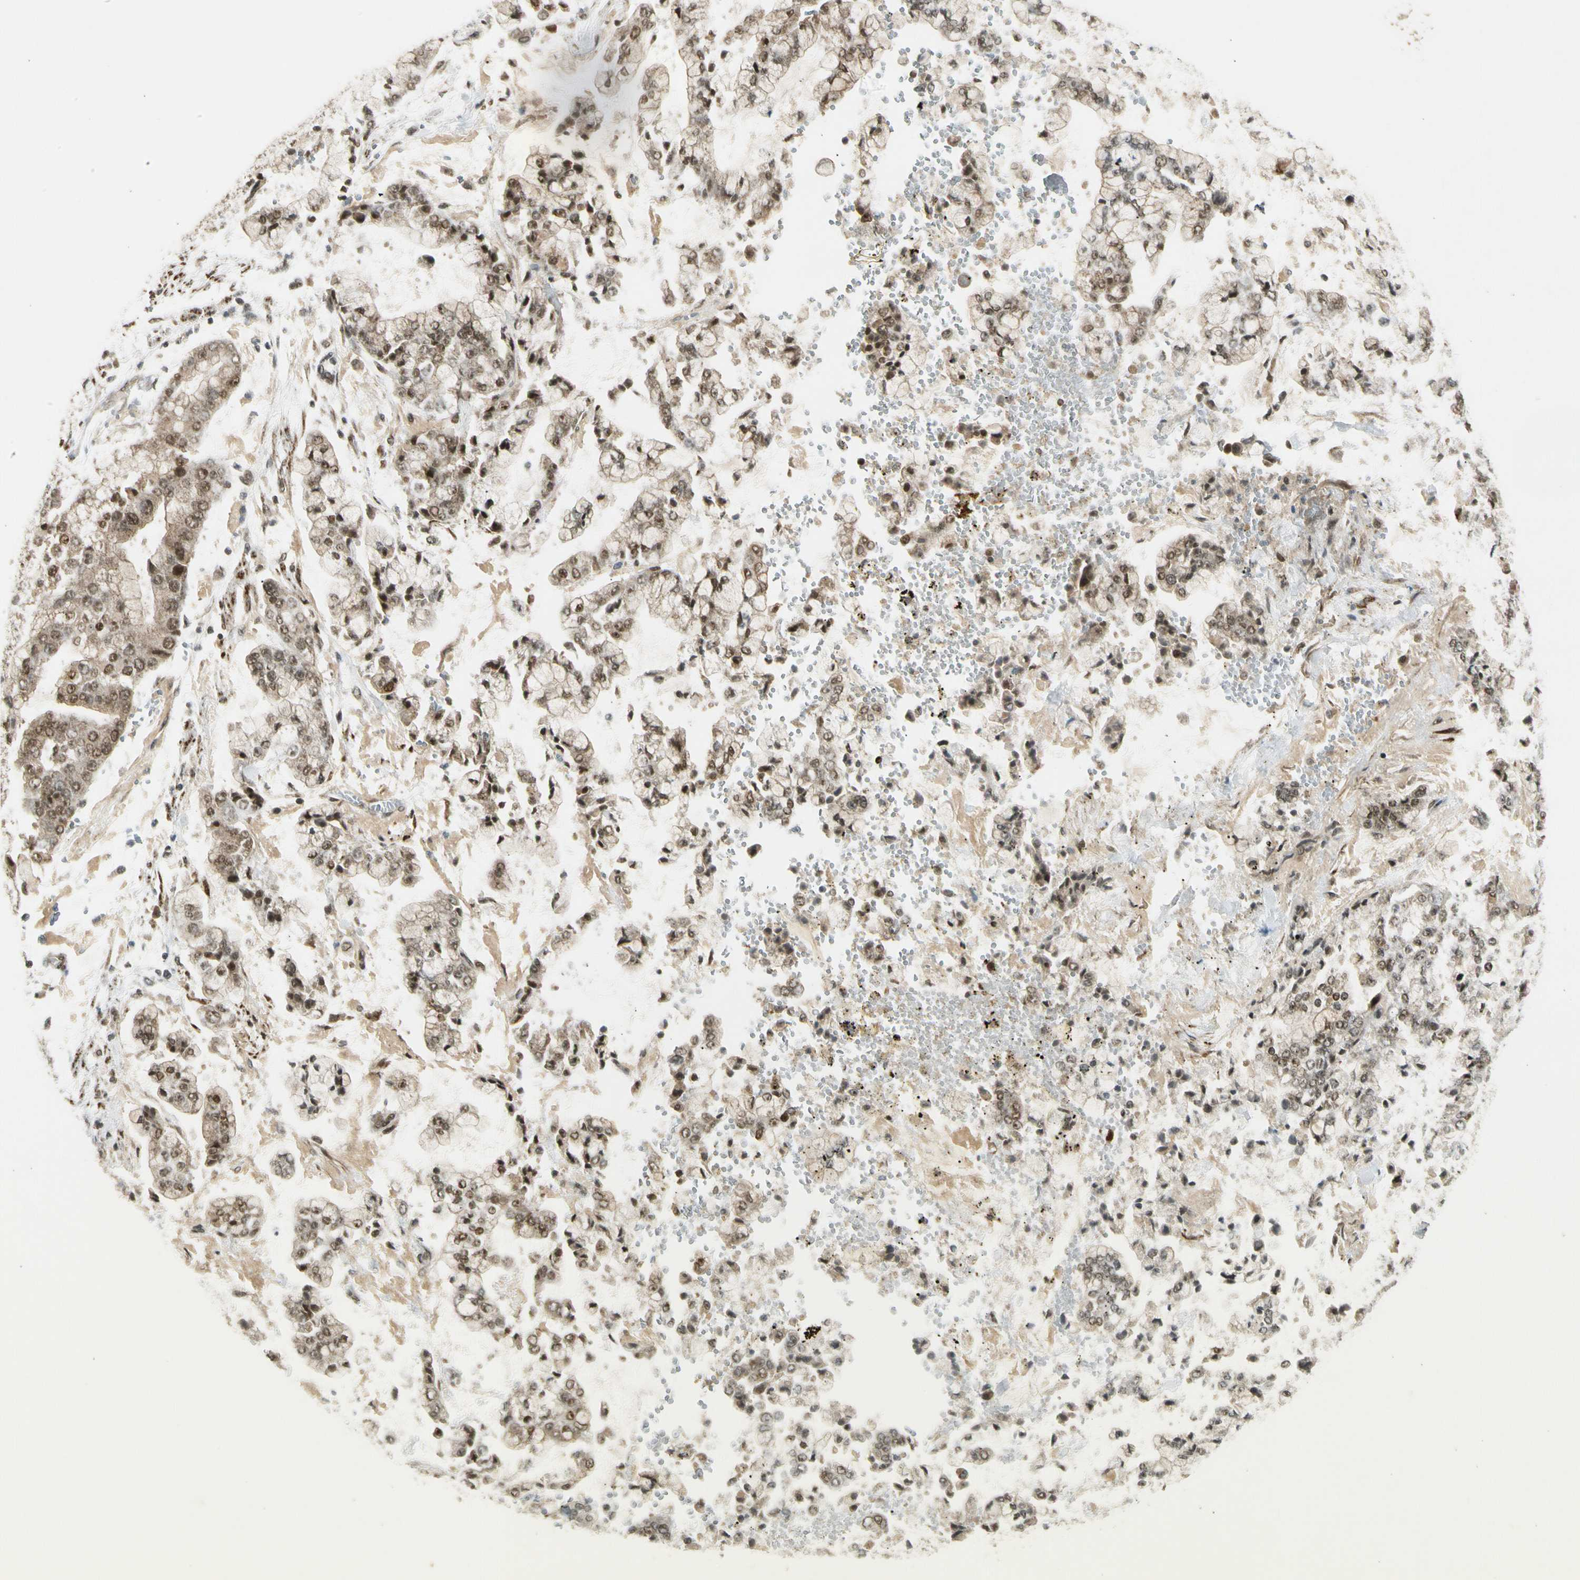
{"staining": {"intensity": "moderate", "quantity": "25%-75%", "location": "cytoplasmic/membranous,nuclear"}, "tissue": "stomach cancer", "cell_type": "Tumor cells", "image_type": "cancer", "snomed": [{"axis": "morphology", "description": "Adenocarcinoma, NOS"}, {"axis": "topography", "description": "Stomach"}], "caption": "Human stomach cancer (adenocarcinoma) stained for a protein (brown) shows moderate cytoplasmic/membranous and nuclear positive positivity in approximately 25%-75% of tumor cells.", "gene": "ZNF135", "patient": {"sex": "male", "age": 76}}